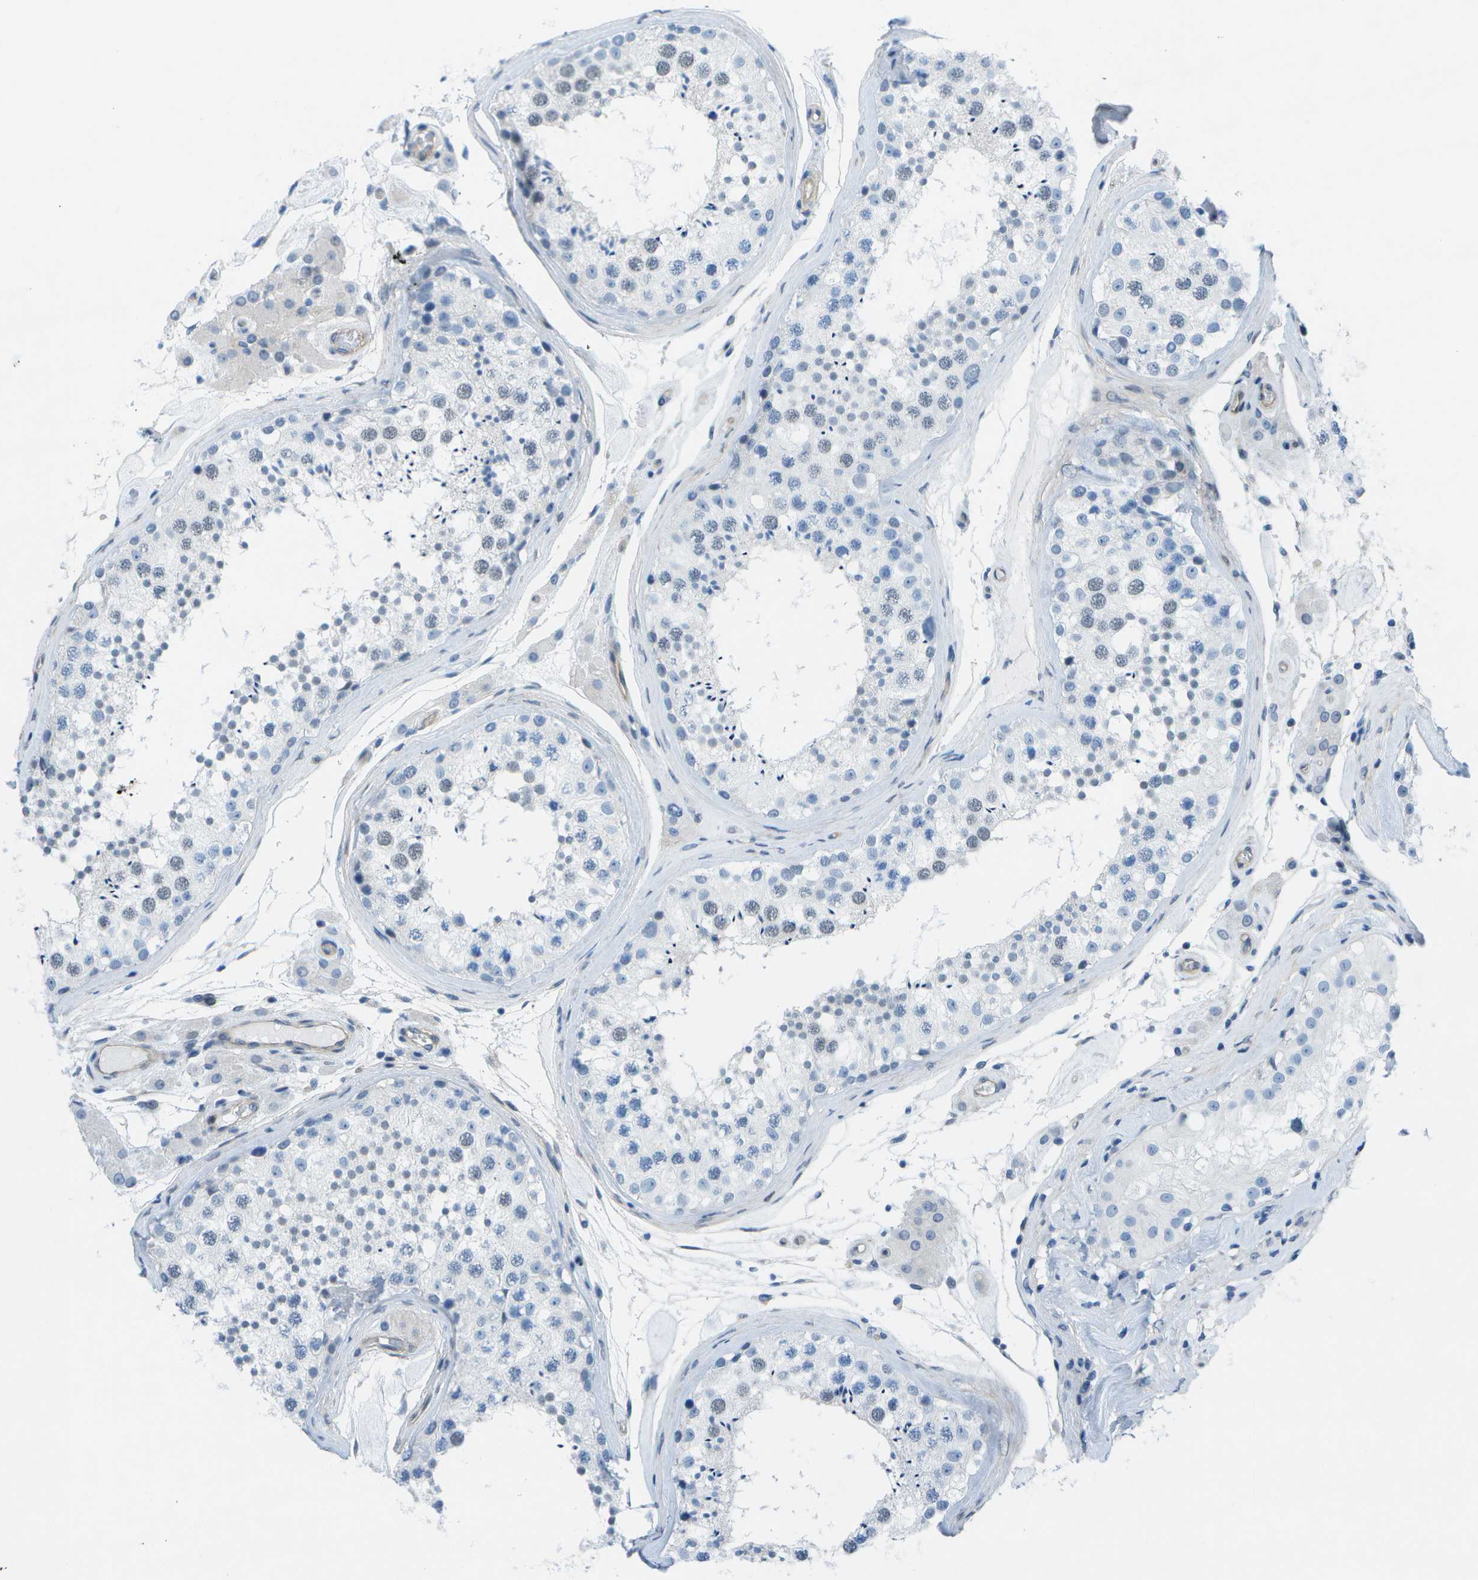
{"staining": {"intensity": "weak", "quantity": "<25%", "location": "nuclear"}, "tissue": "testis", "cell_type": "Cells in seminiferous ducts", "image_type": "normal", "snomed": [{"axis": "morphology", "description": "Normal tissue, NOS"}, {"axis": "topography", "description": "Testis"}], "caption": "An image of human testis is negative for staining in cells in seminiferous ducts. (DAB immunohistochemistry (IHC), high magnification).", "gene": "SORBS3", "patient": {"sex": "male", "age": 46}}